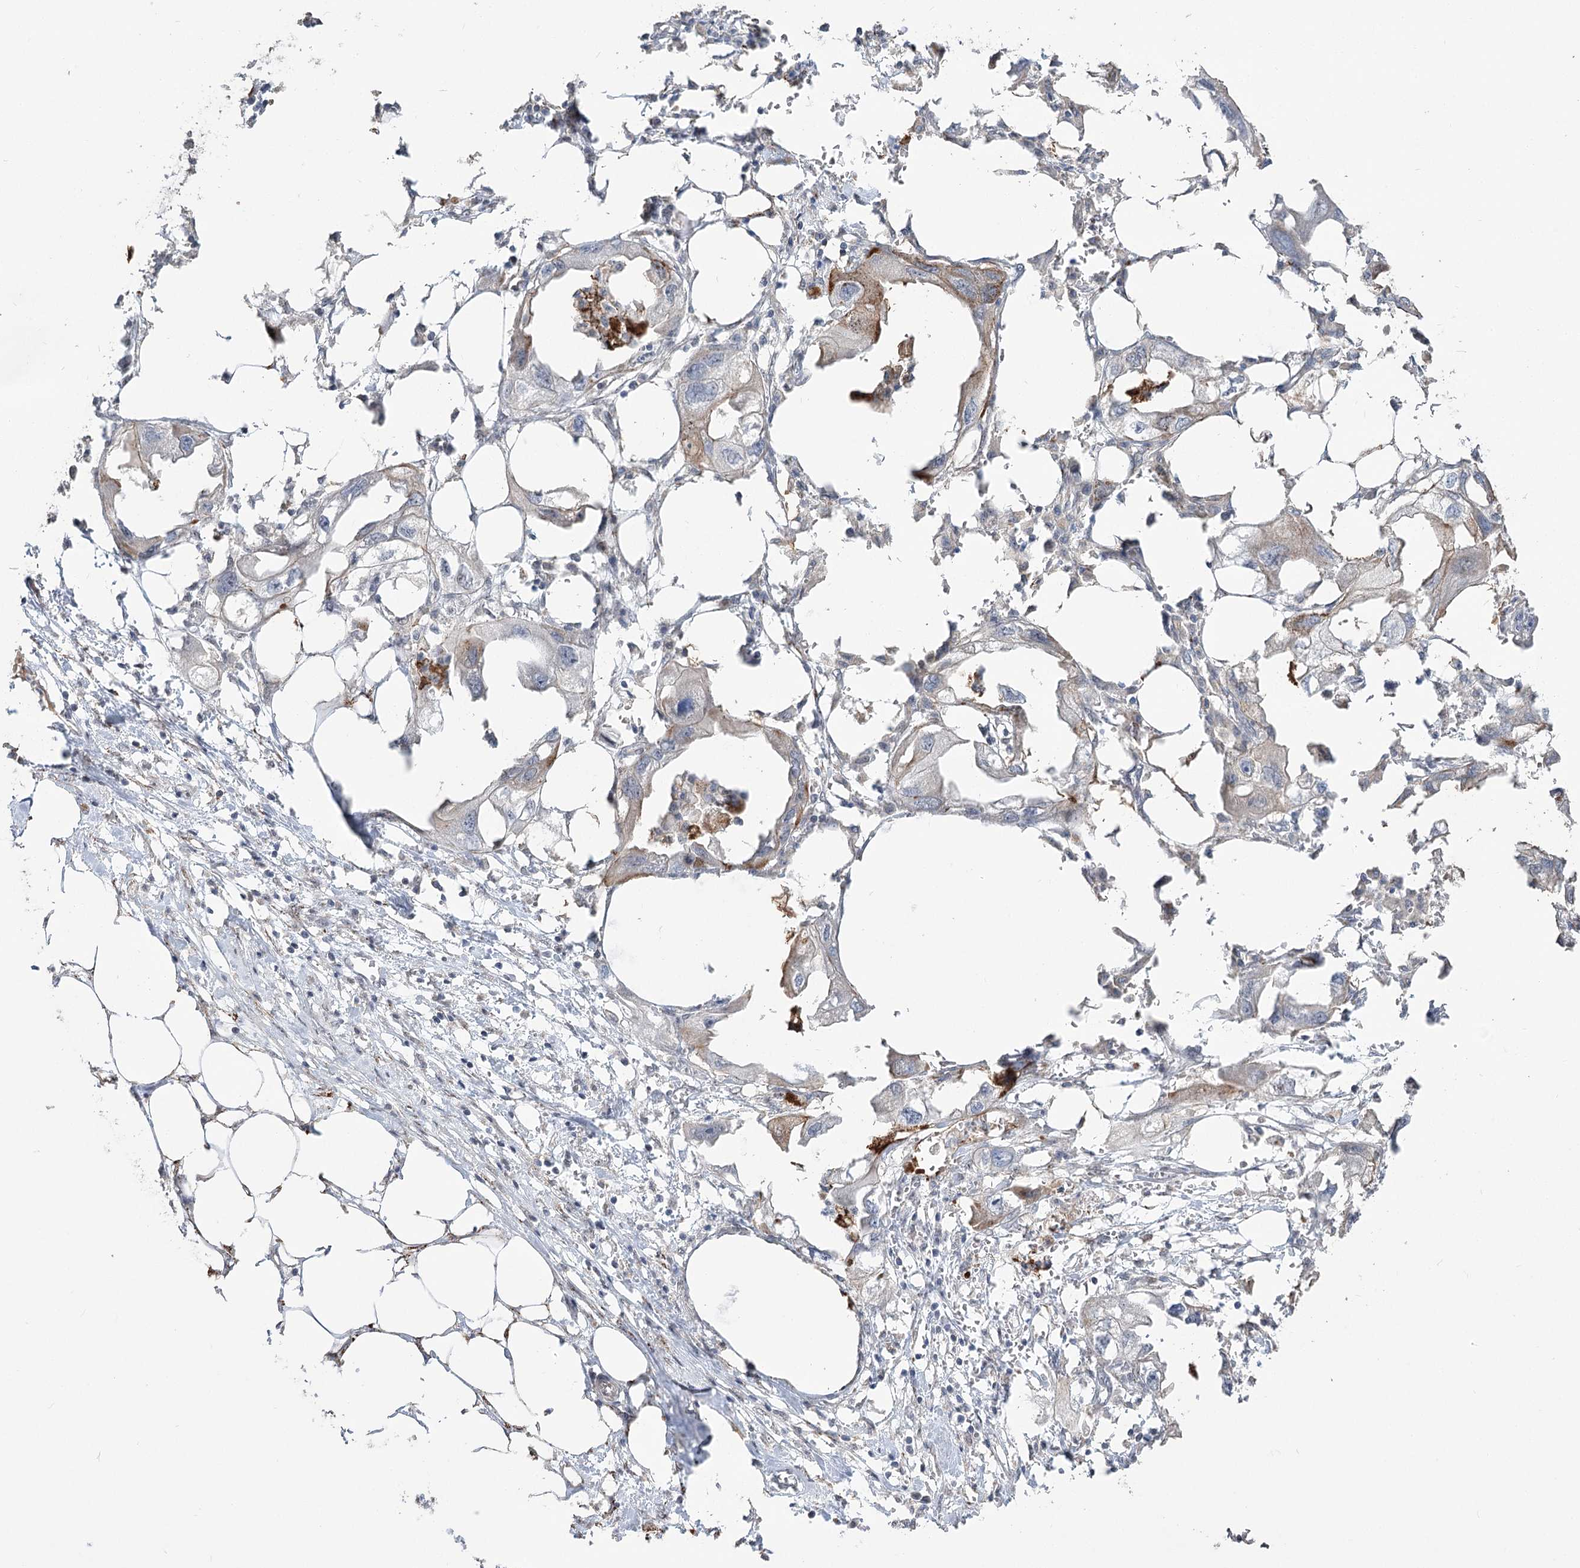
{"staining": {"intensity": "moderate", "quantity": "<25%", "location": "cytoplasmic/membranous"}, "tissue": "endometrial cancer", "cell_type": "Tumor cells", "image_type": "cancer", "snomed": [{"axis": "morphology", "description": "Adenocarcinoma, NOS"}, {"axis": "morphology", "description": "Adenocarcinoma, metastatic, NOS"}, {"axis": "topography", "description": "Adipose tissue"}, {"axis": "topography", "description": "Endometrium"}], "caption": "Moderate cytoplasmic/membranous protein positivity is identified in about <25% of tumor cells in adenocarcinoma (endometrial).", "gene": "ZSCAN23", "patient": {"sex": "female", "age": 67}}